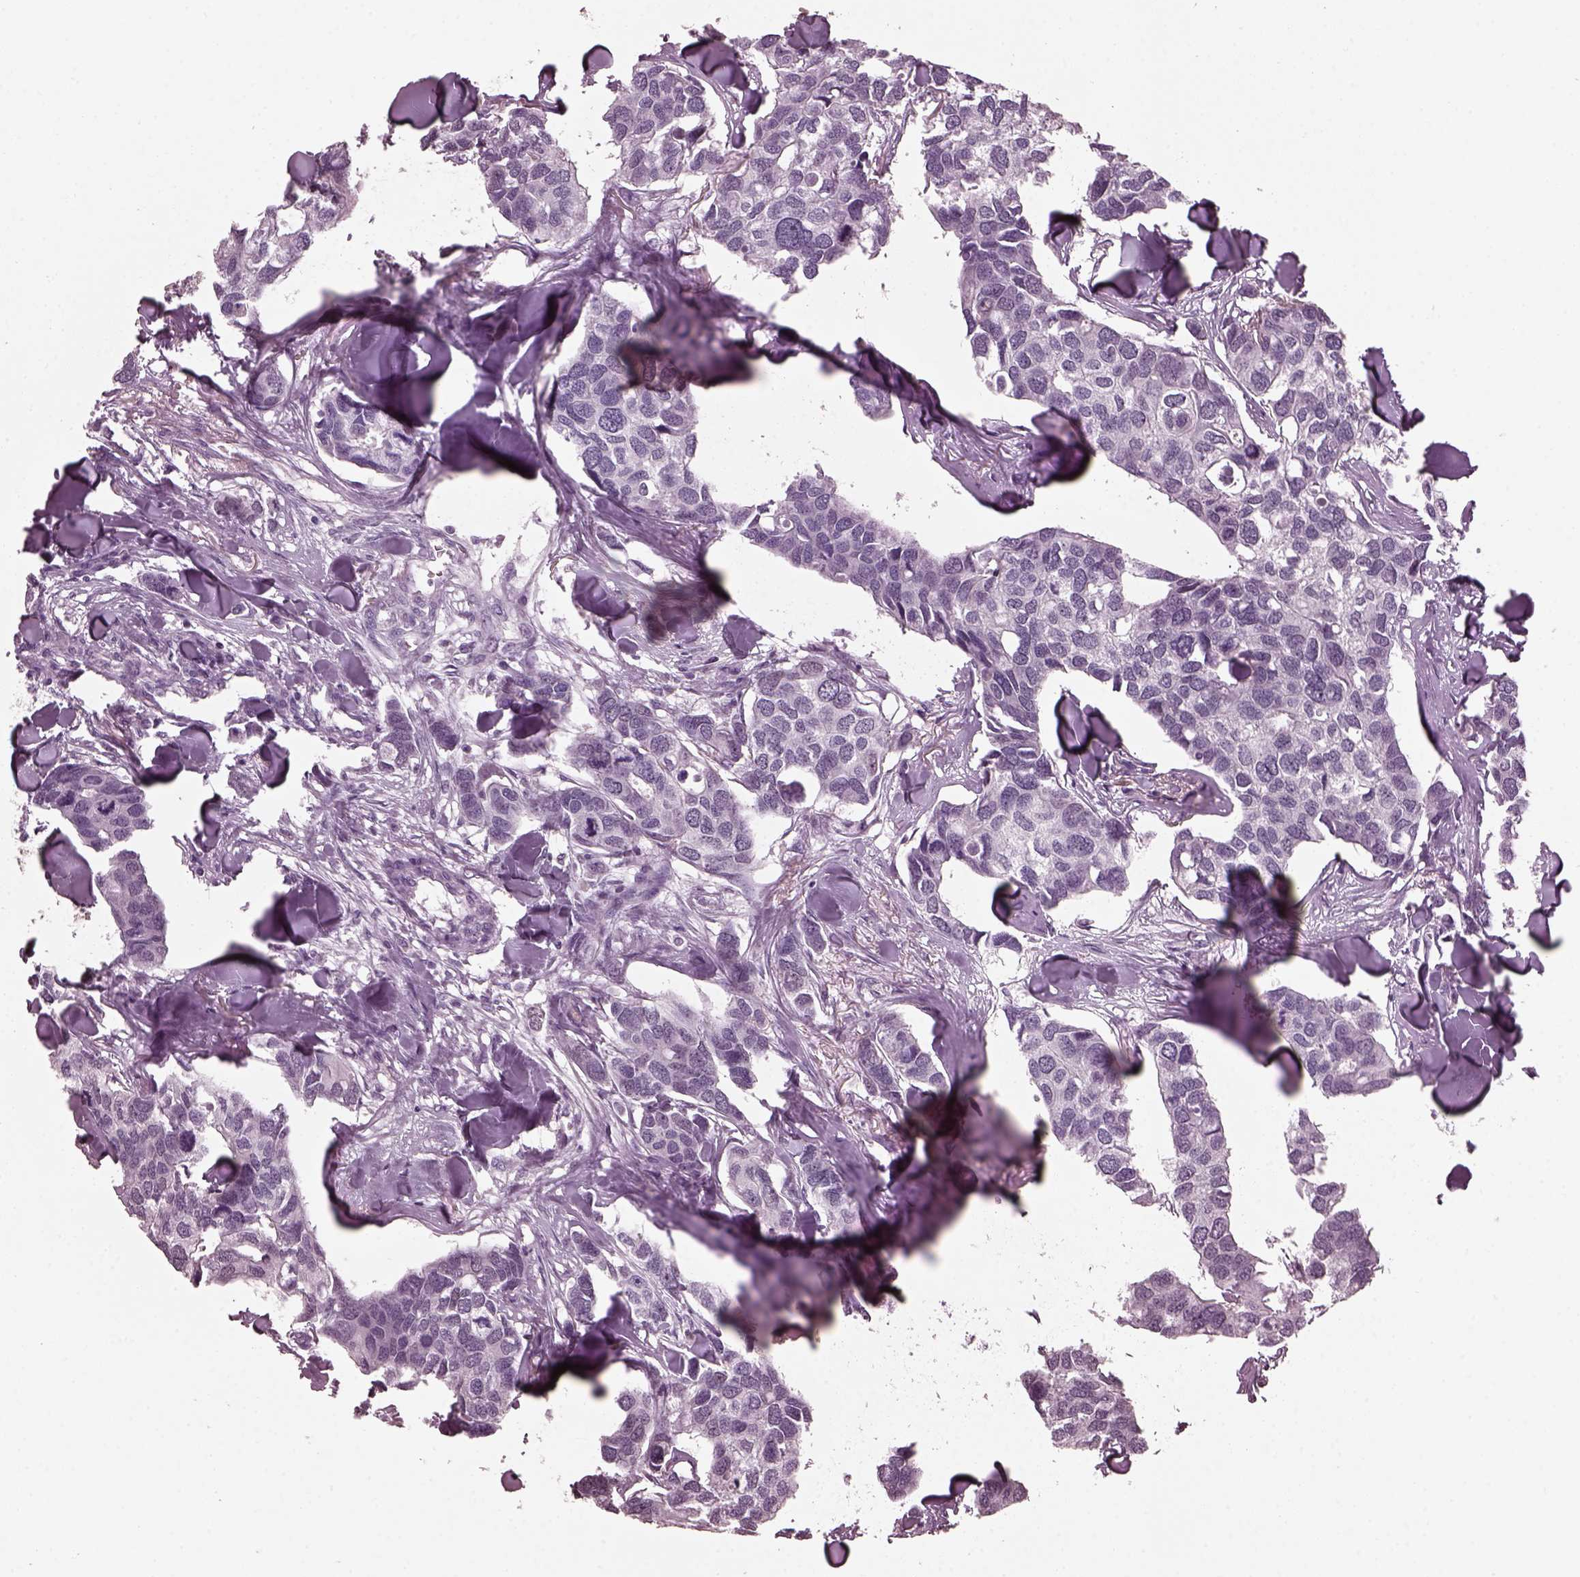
{"staining": {"intensity": "negative", "quantity": "none", "location": "none"}, "tissue": "breast cancer", "cell_type": "Tumor cells", "image_type": "cancer", "snomed": [{"axis": "morphology", "description": "Duct carcinoma"}, {"axis": "topography", "description": "Breast"}], "caption": "This image is of breast cancer stained with IHC to label a protein in brown with the nuclei are counter-stained blue. There is no positivity in tumor cells. The staining was performed using DAB (3,3'-diaminobenzidine) to visualize the protein expression in brown, while the nuclei were stained in blue with hematoxylin (Magnification: 20x).", "gene": "TSKS", "patient": {"sex": "female", "age": 83}}